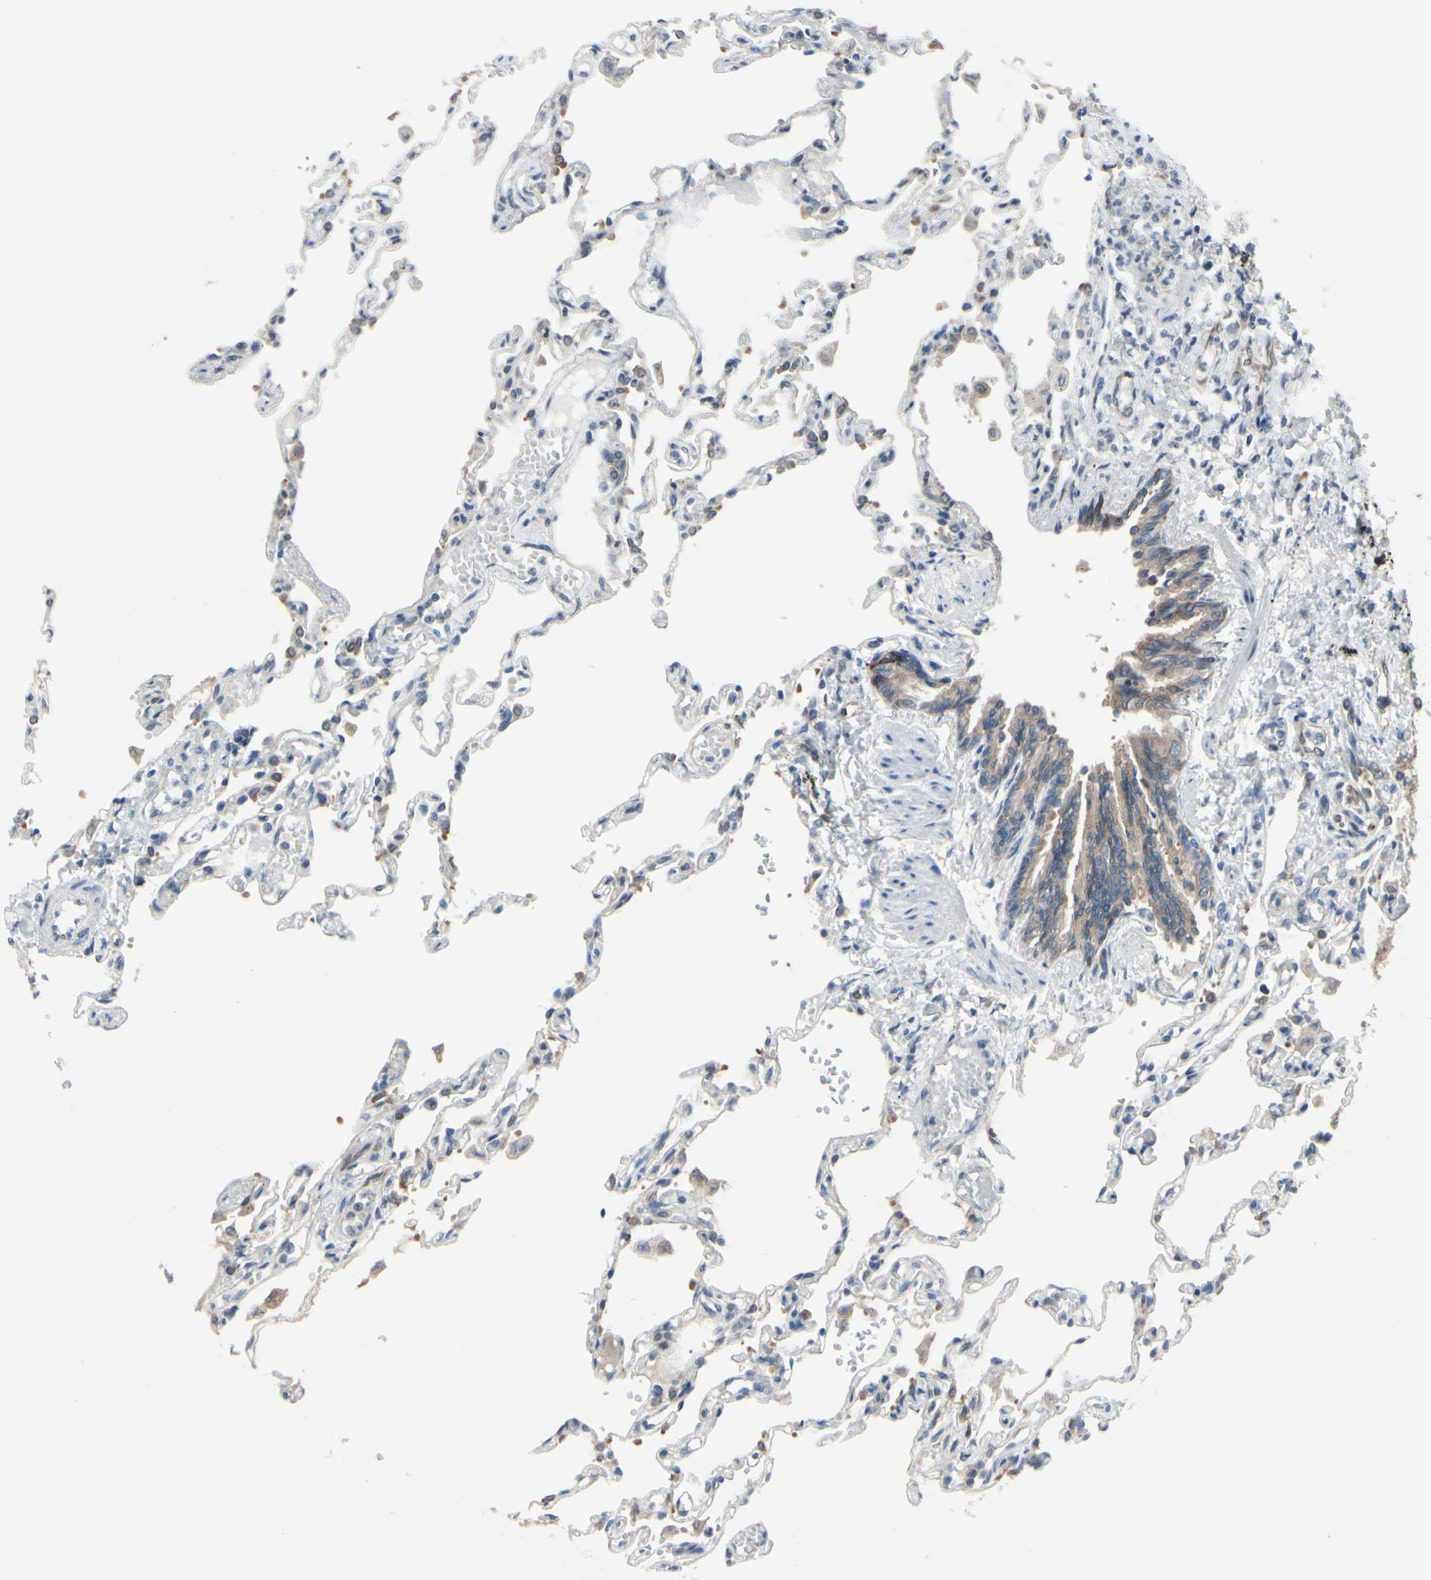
{"staining": {"intensity": "moderate", "quantity": "25%-75%", "location": "cytoplasmic/membranous"}, "tissue": "lung", "cell_type": "Alveolar cells", "image_type": "normal", "snomed": [{"axis": "morphology", "description": "Normal tissue, NOS"}, {"axis": "topography", "description": "Lung"}], "caption": "Lung stained with DAB (3,3'-diaminobenzidine) immunohistochemistry (IHC) reveals medium levels of moderate cytoplasmic/membranous expression in approximately 25%-75% of alveolar cells.", "gene": "PRXL2A", "patient": {"sex": "male", "age": 21}}